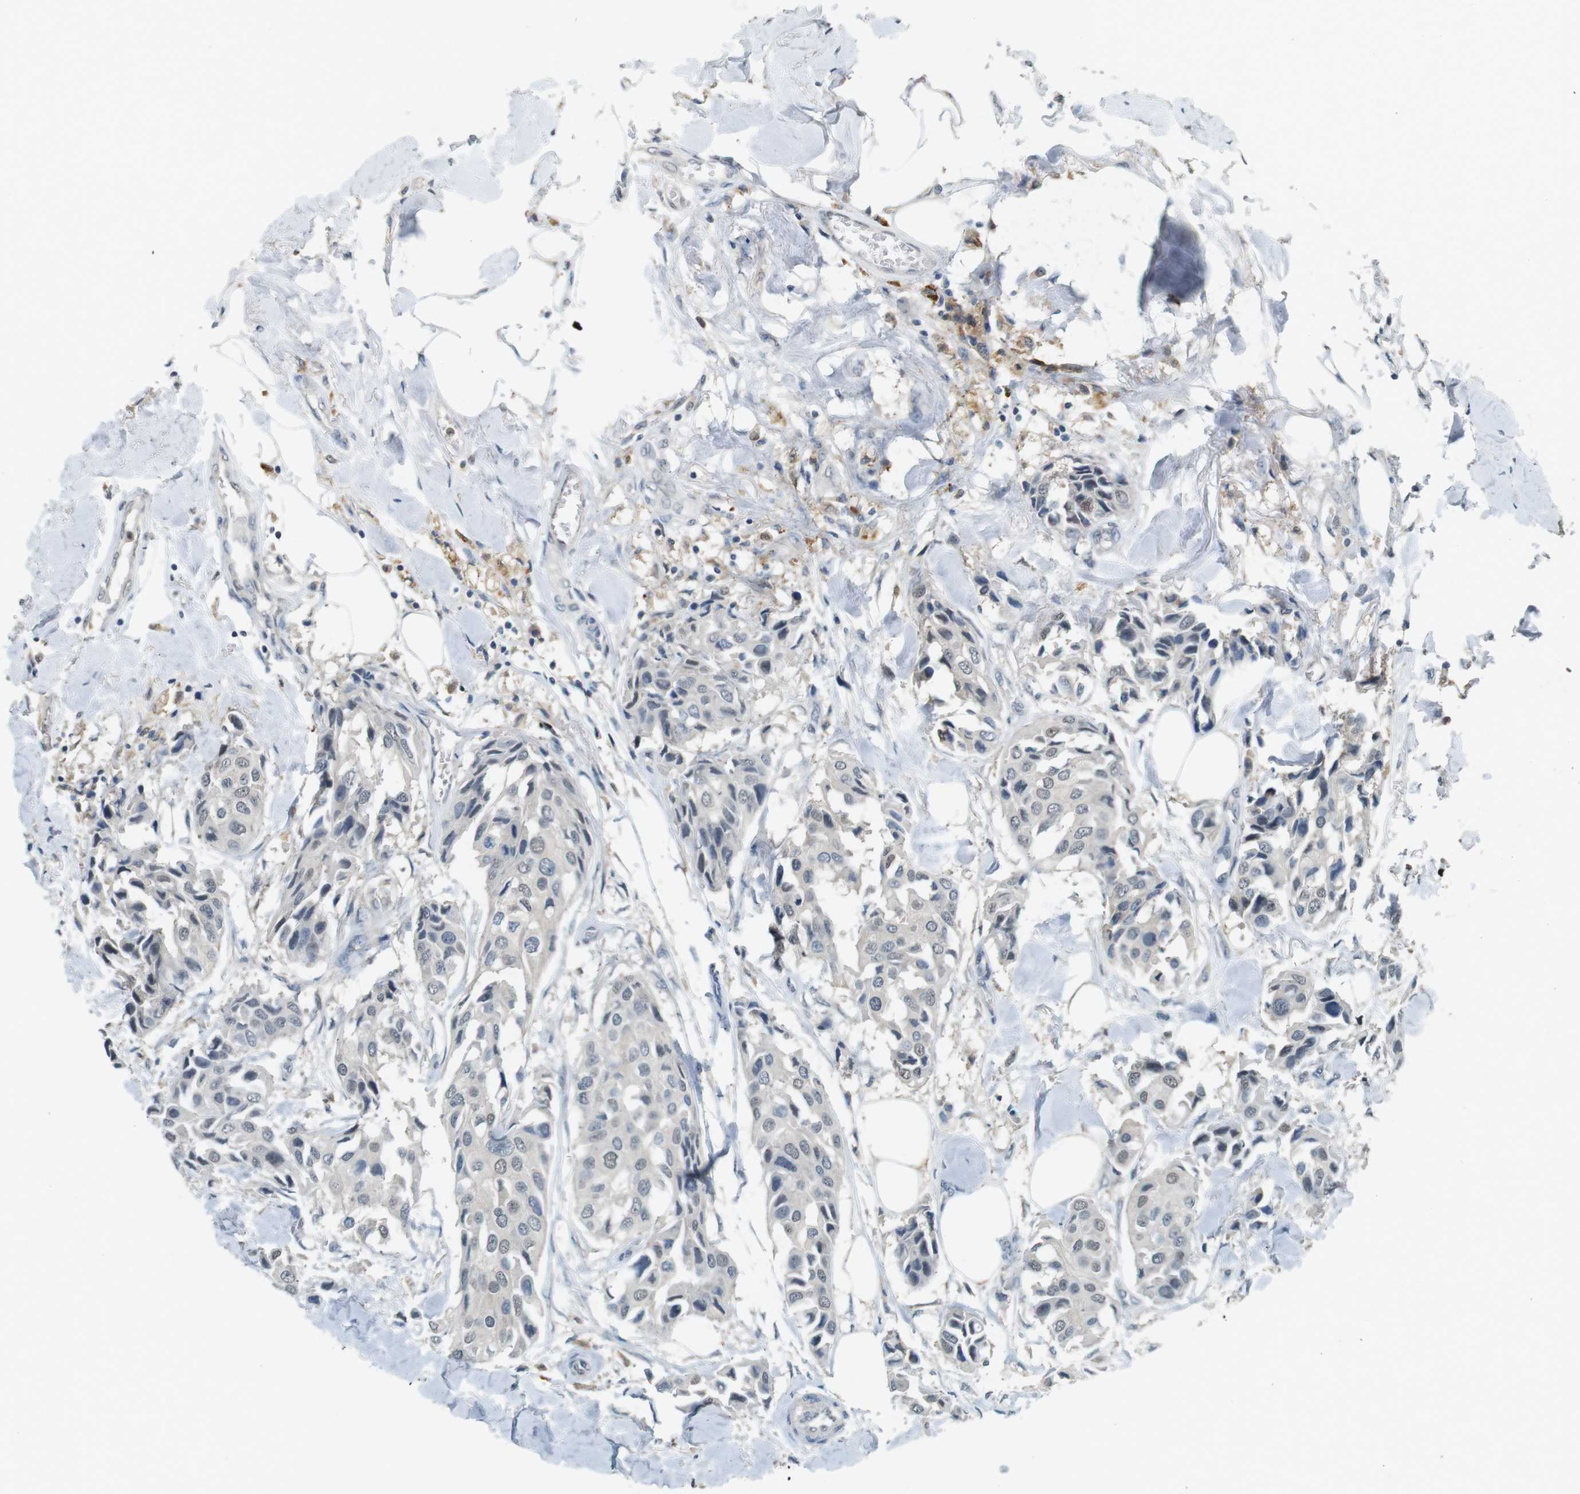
{"staining": {"intensity": "weak", "quantity": "<25%", "location": "nuclear"}, "tissue": "breast cancer", "cell_type": "Tumor cells", "image_type": "cancer", "snomed": [{"axis": "morphology", "description": "Duct carcinoma"}, {"axis": "topography", "description": "Breast"}], "caption": "Immunohistochemistry of human breast intraductal carcinoma exhibits no staining in tumor cells.", "gene": "CDK14", "patient": {"sex": "female", "age": 80}}